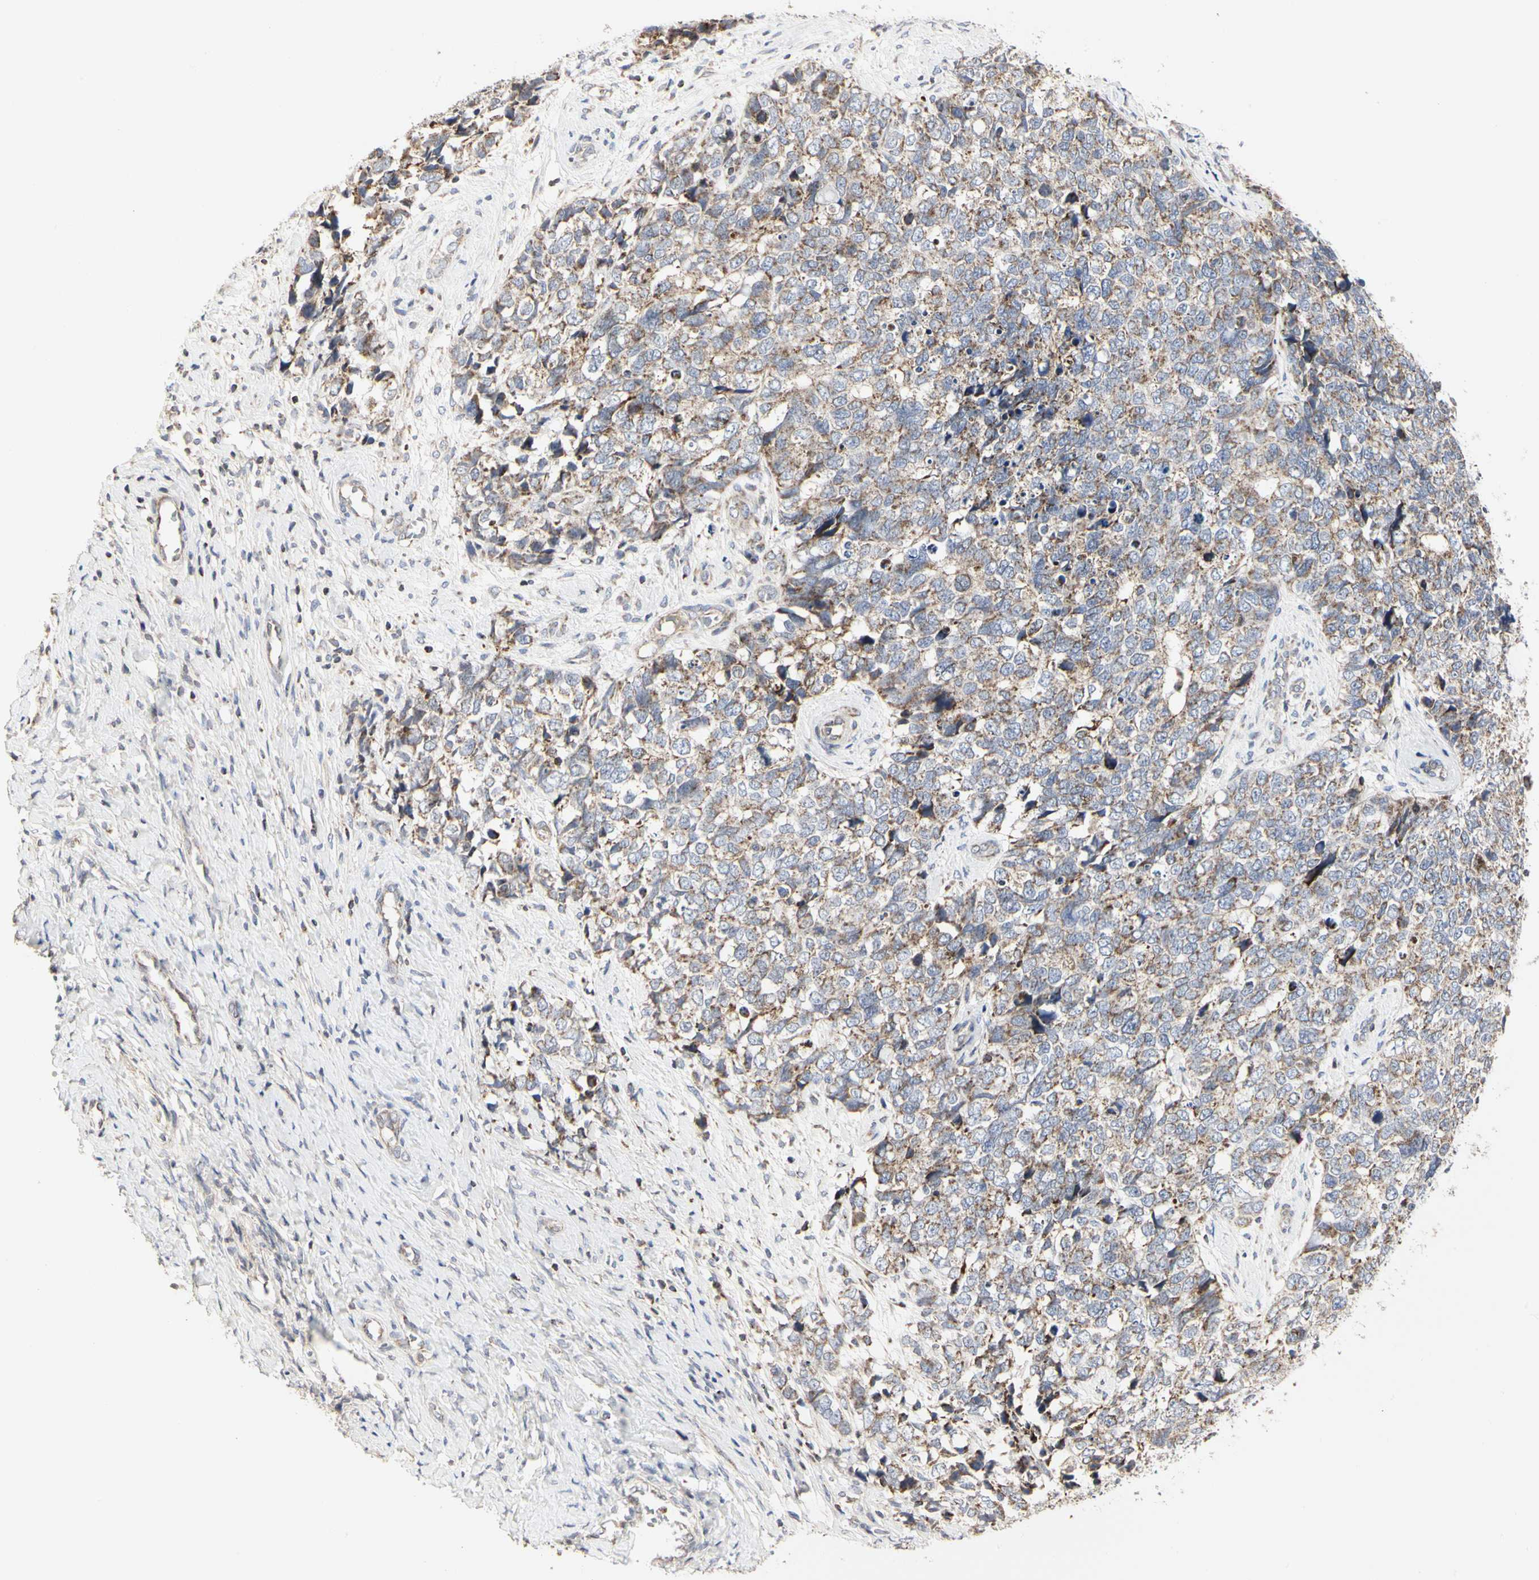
{"staining": {"intensity": "moderate", "quantity": "<25%", "location": "cytoplasmic/membranous"}, "tissue": "cervical cancer", "cell_type": "Tumor cells", "image_type": "cancer", "snomed": [{"axis": "morphology", "description": "Squamous cell carcinoma, NOS"}, {"axis": "topography", "description": "Cervix"}], "caption": "Squamous cell carcinoma (cervical) was stained to show a protein in brown. There is low levels of moderate cytoplasmic/membranous positivity in about <25% of tumor cells. Using DAB (3,3'-diaminobenzidine) (brown) and hematoxylin (blue) stains, captured at high magnification using brightfield microscopy.", "gene": "TSKU", "patient": {"sex": "female", "age": 63}}